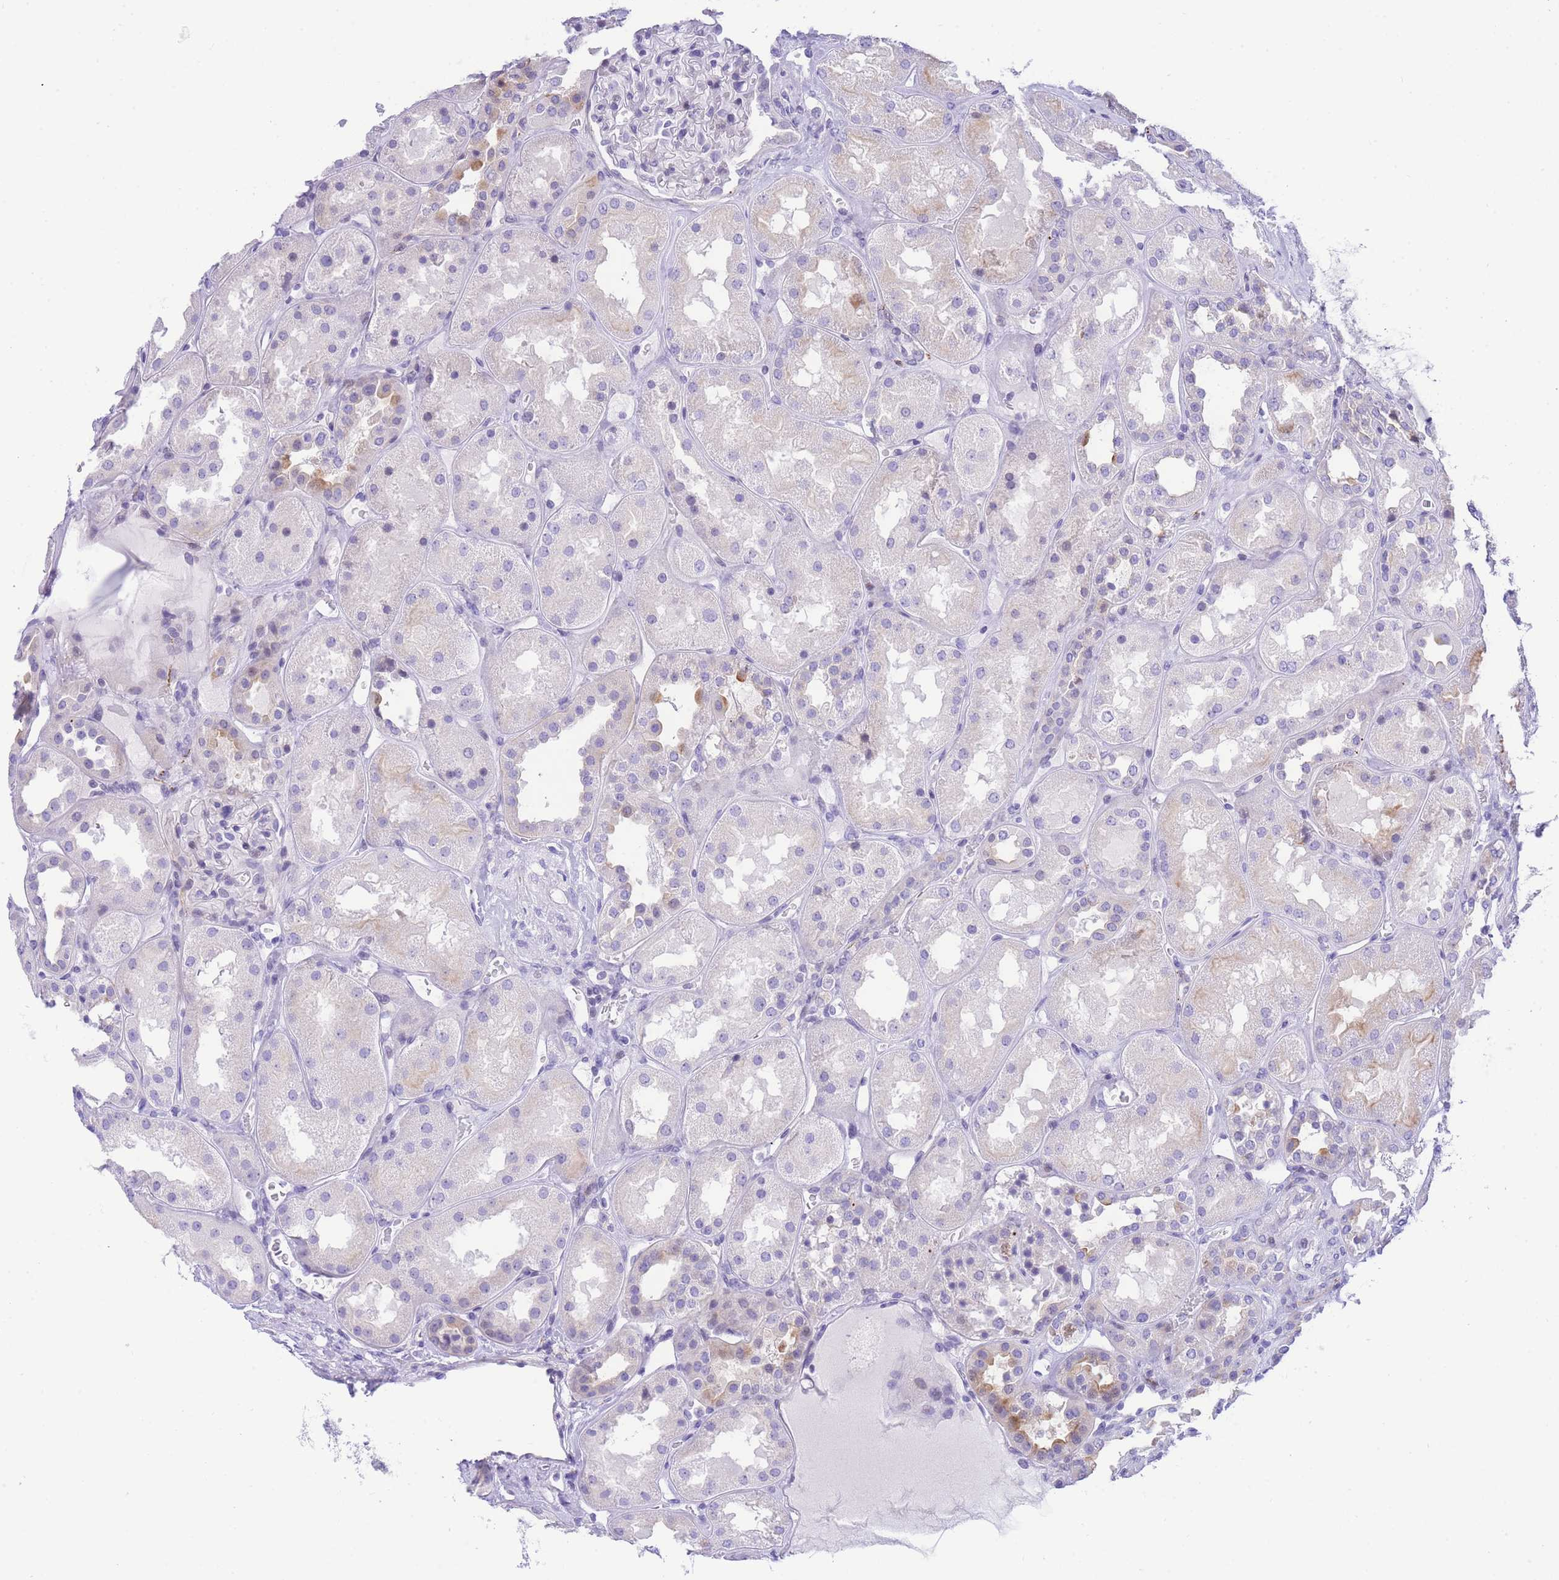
{"staining": {"intensity": "negative", "quantity": "none", "location": "none"}, "tissue": "kidney", "cell_type": "Cells in glomeruli", "image_type": "normal", "snomed": [{"axis": "morphology", "description": "Normal tissue, NOS"}, {"axis": "topography", "description": "Kidney"}], "caption": "Immunohistochemical staining of normal human kidney displays no significant expression in cells in glomeruli.", "gene": "TIFAB", "patient": {"sex": "male", "age": 70}}